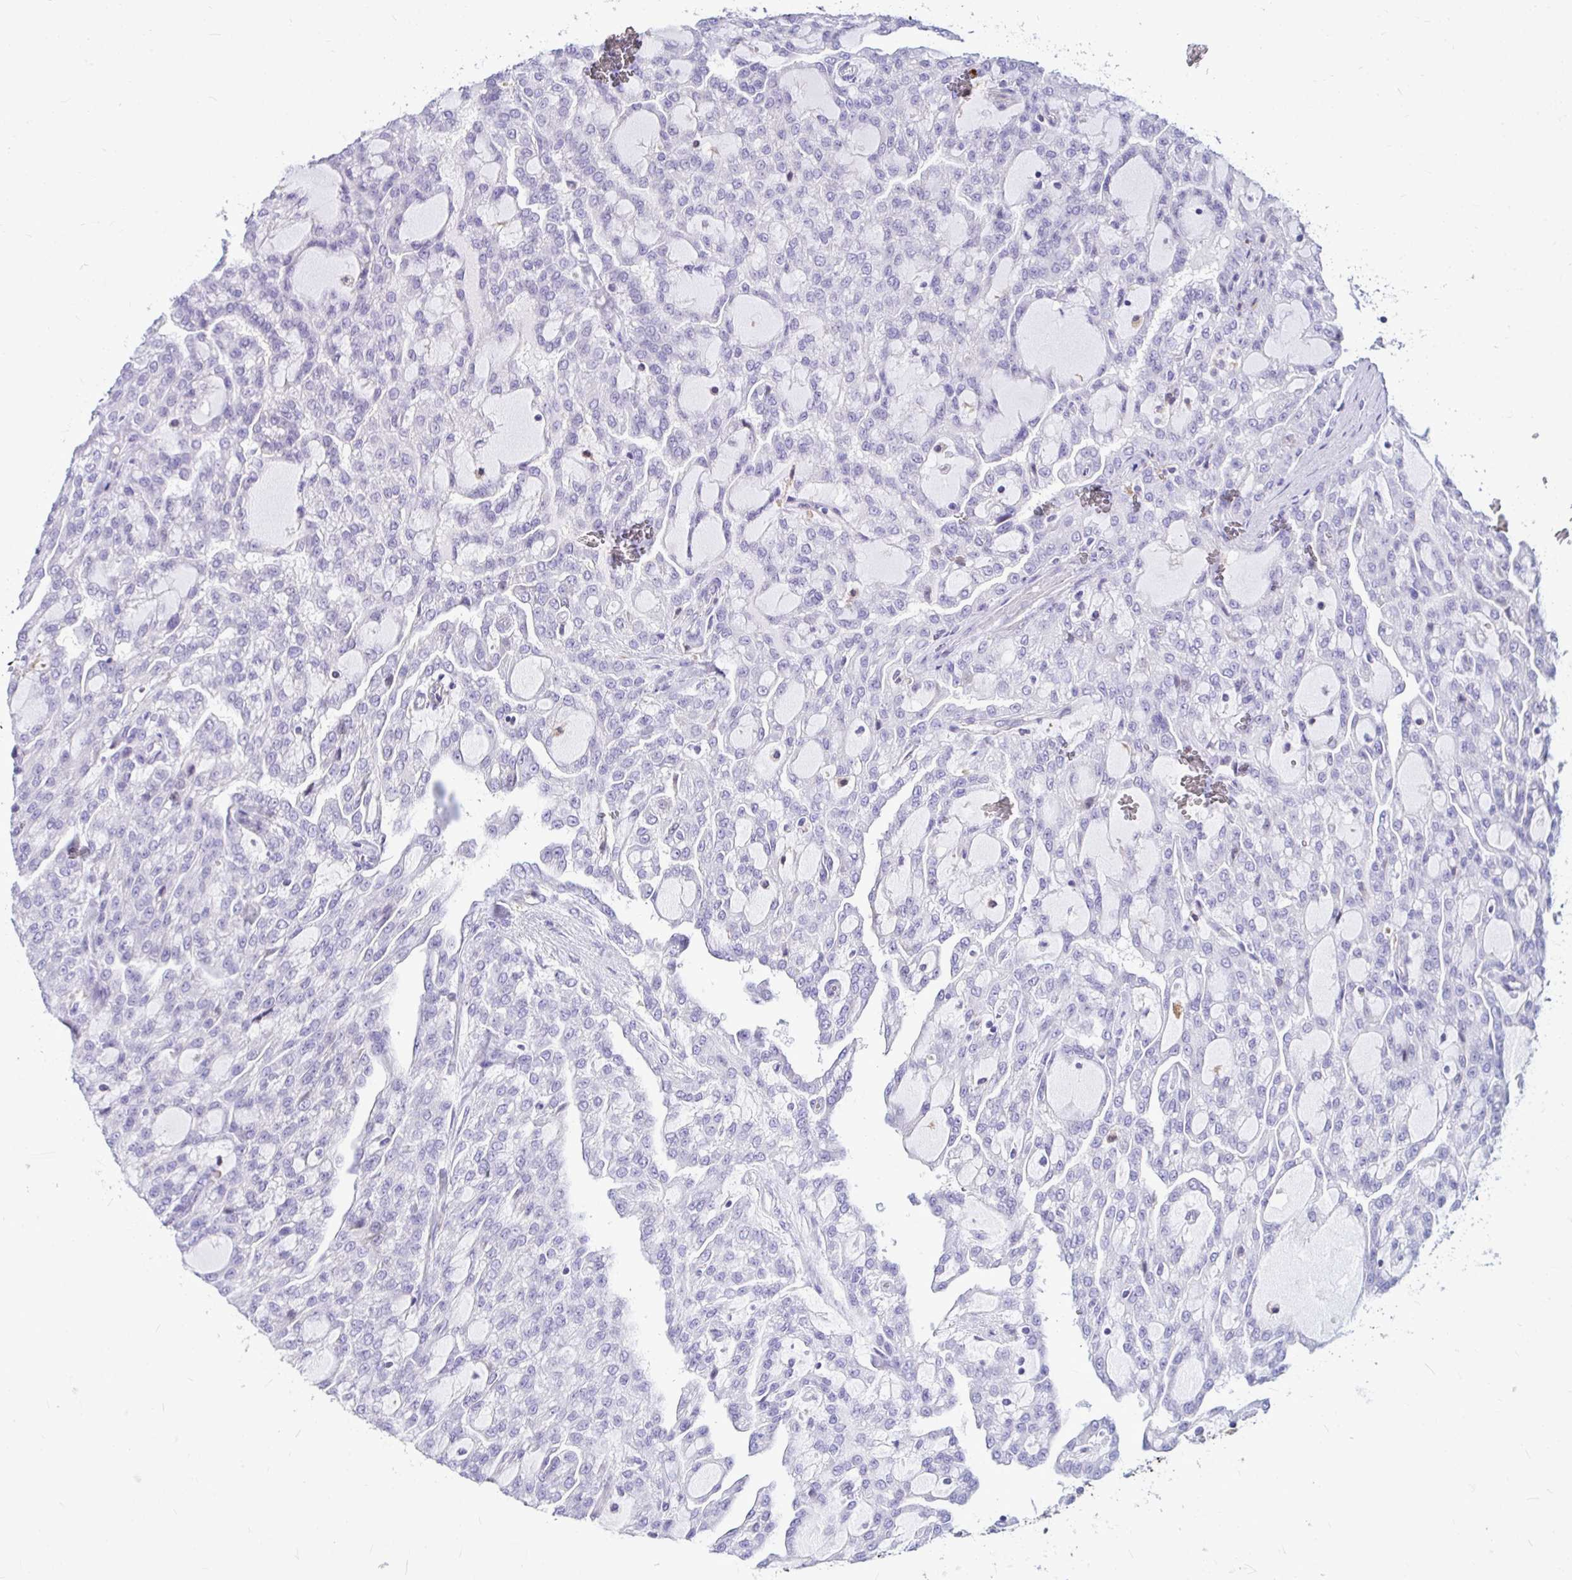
{"staining": {"intensity": "negative", "quantity": "none", "location": "none"}, "tissue": "renal cancer", "cell_type": "Tumor cells", "image_type": "cancer", "snomed": [{"axis": "morphology", "description": "Adenocarcinoma, NOS"}, {"axis": "topography", "description": "Kidney"}], "caption": "Renal adenocarcinoma was stained to show a protein in brown. There is no significant staining in tumor cells.", "gene": "IDH1", "patient": {"sex": "male", "age": 63}}